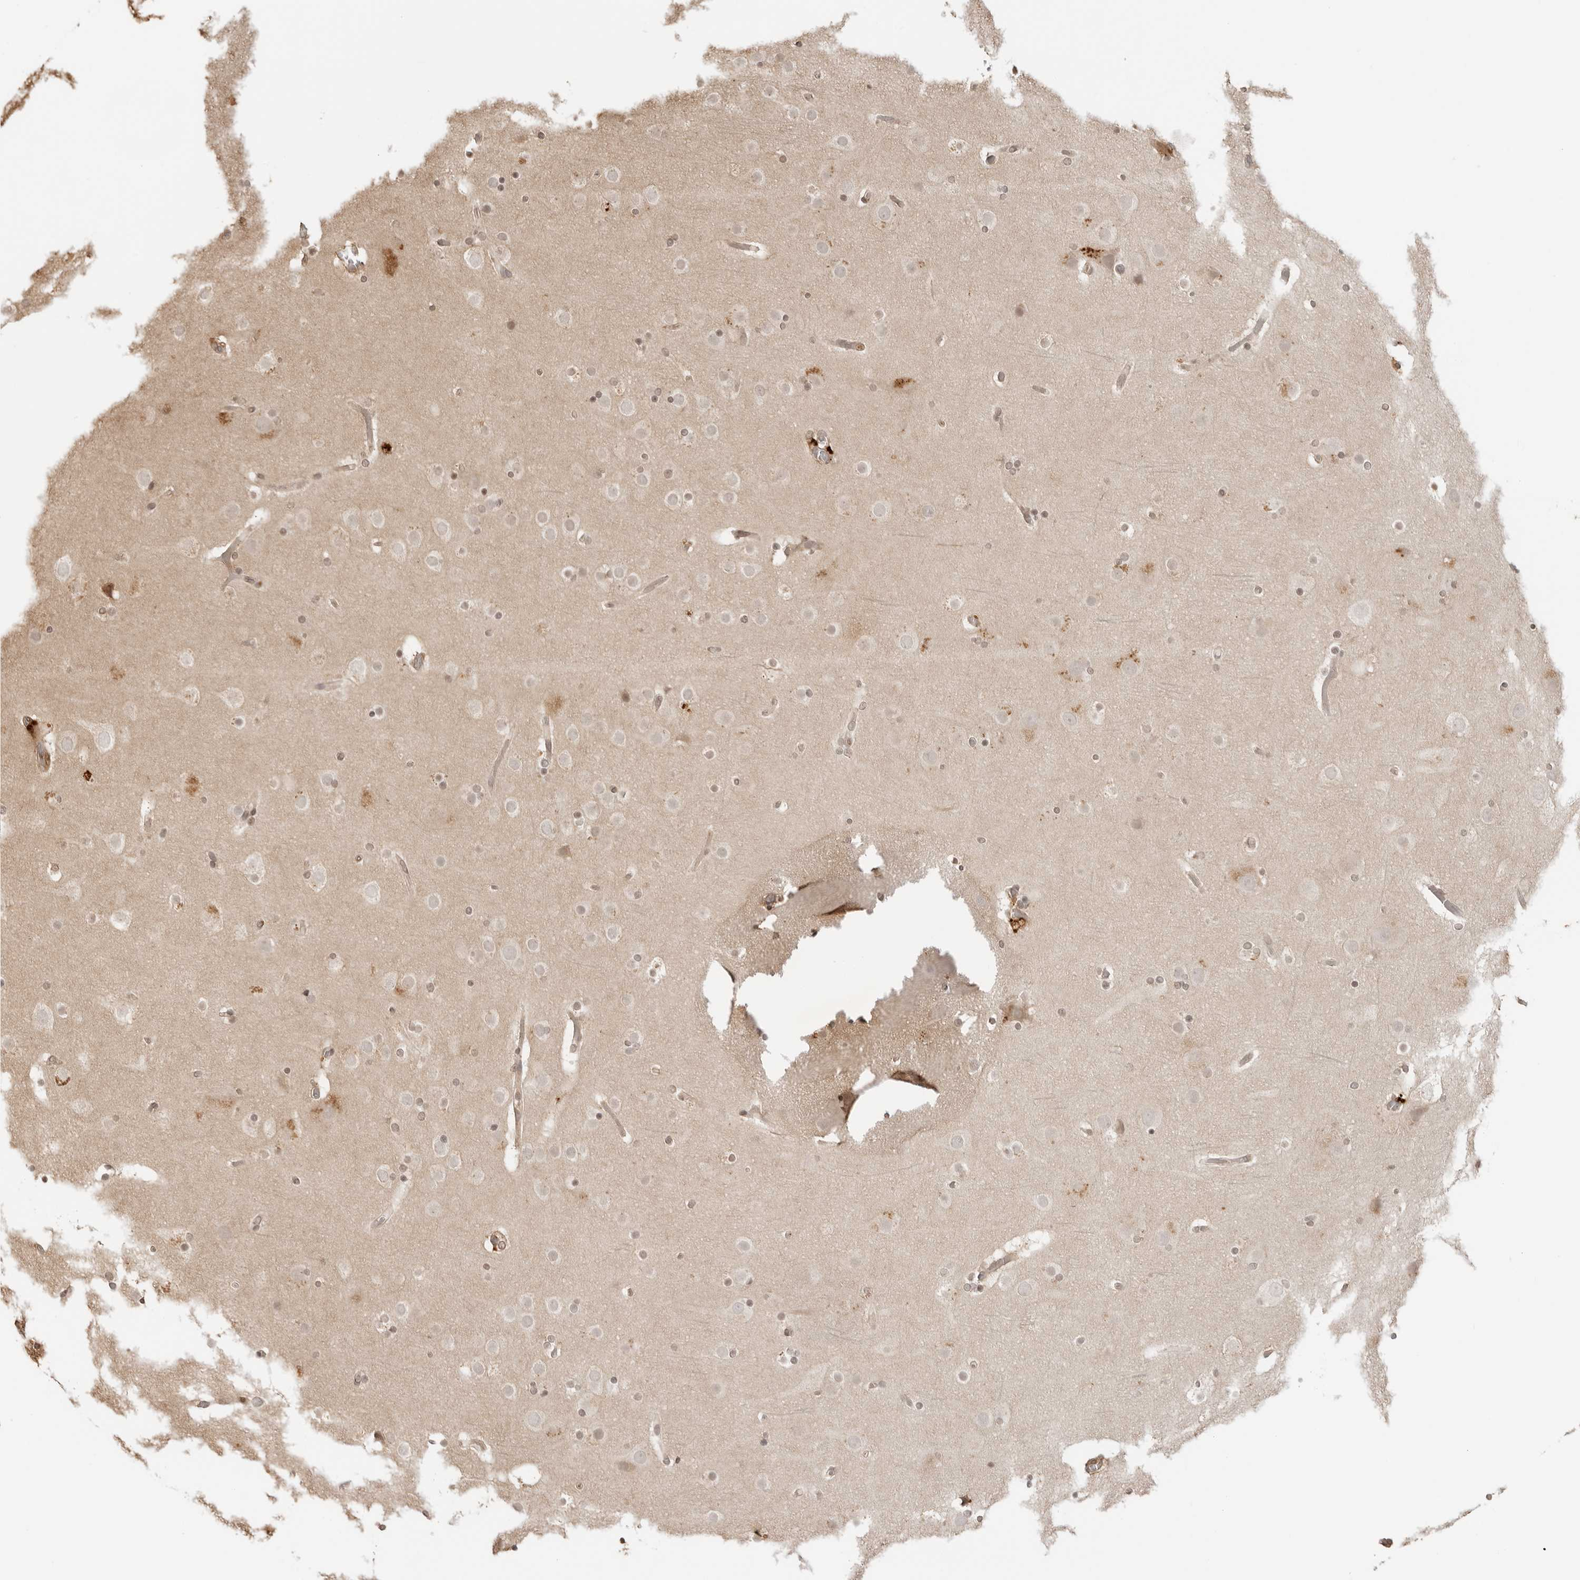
{"staining": {"intensity": "weak", "quantity": ">75%", "location": "cytoplasmic/membranous"}, "tissue": "cerebral cortex", "cell_type": "Endothelial cells", "image_type": "normal", "snomed": [{"axis": "morphology", "description": "Normal tissue, NOS"}, {"axis": "topography", "description": "Cerebral cortex"}], "caption": "Endothelial cells exhibit low levels of weak cytoplasmic/membranous expression in about >75% of cells in unremarkable human cerebral cortex. Ihc stains the protein of interest in brown and the nuclei are stained blue.", "gene": "IKBKE", "patient": {"sex": "male", "age": 57}}